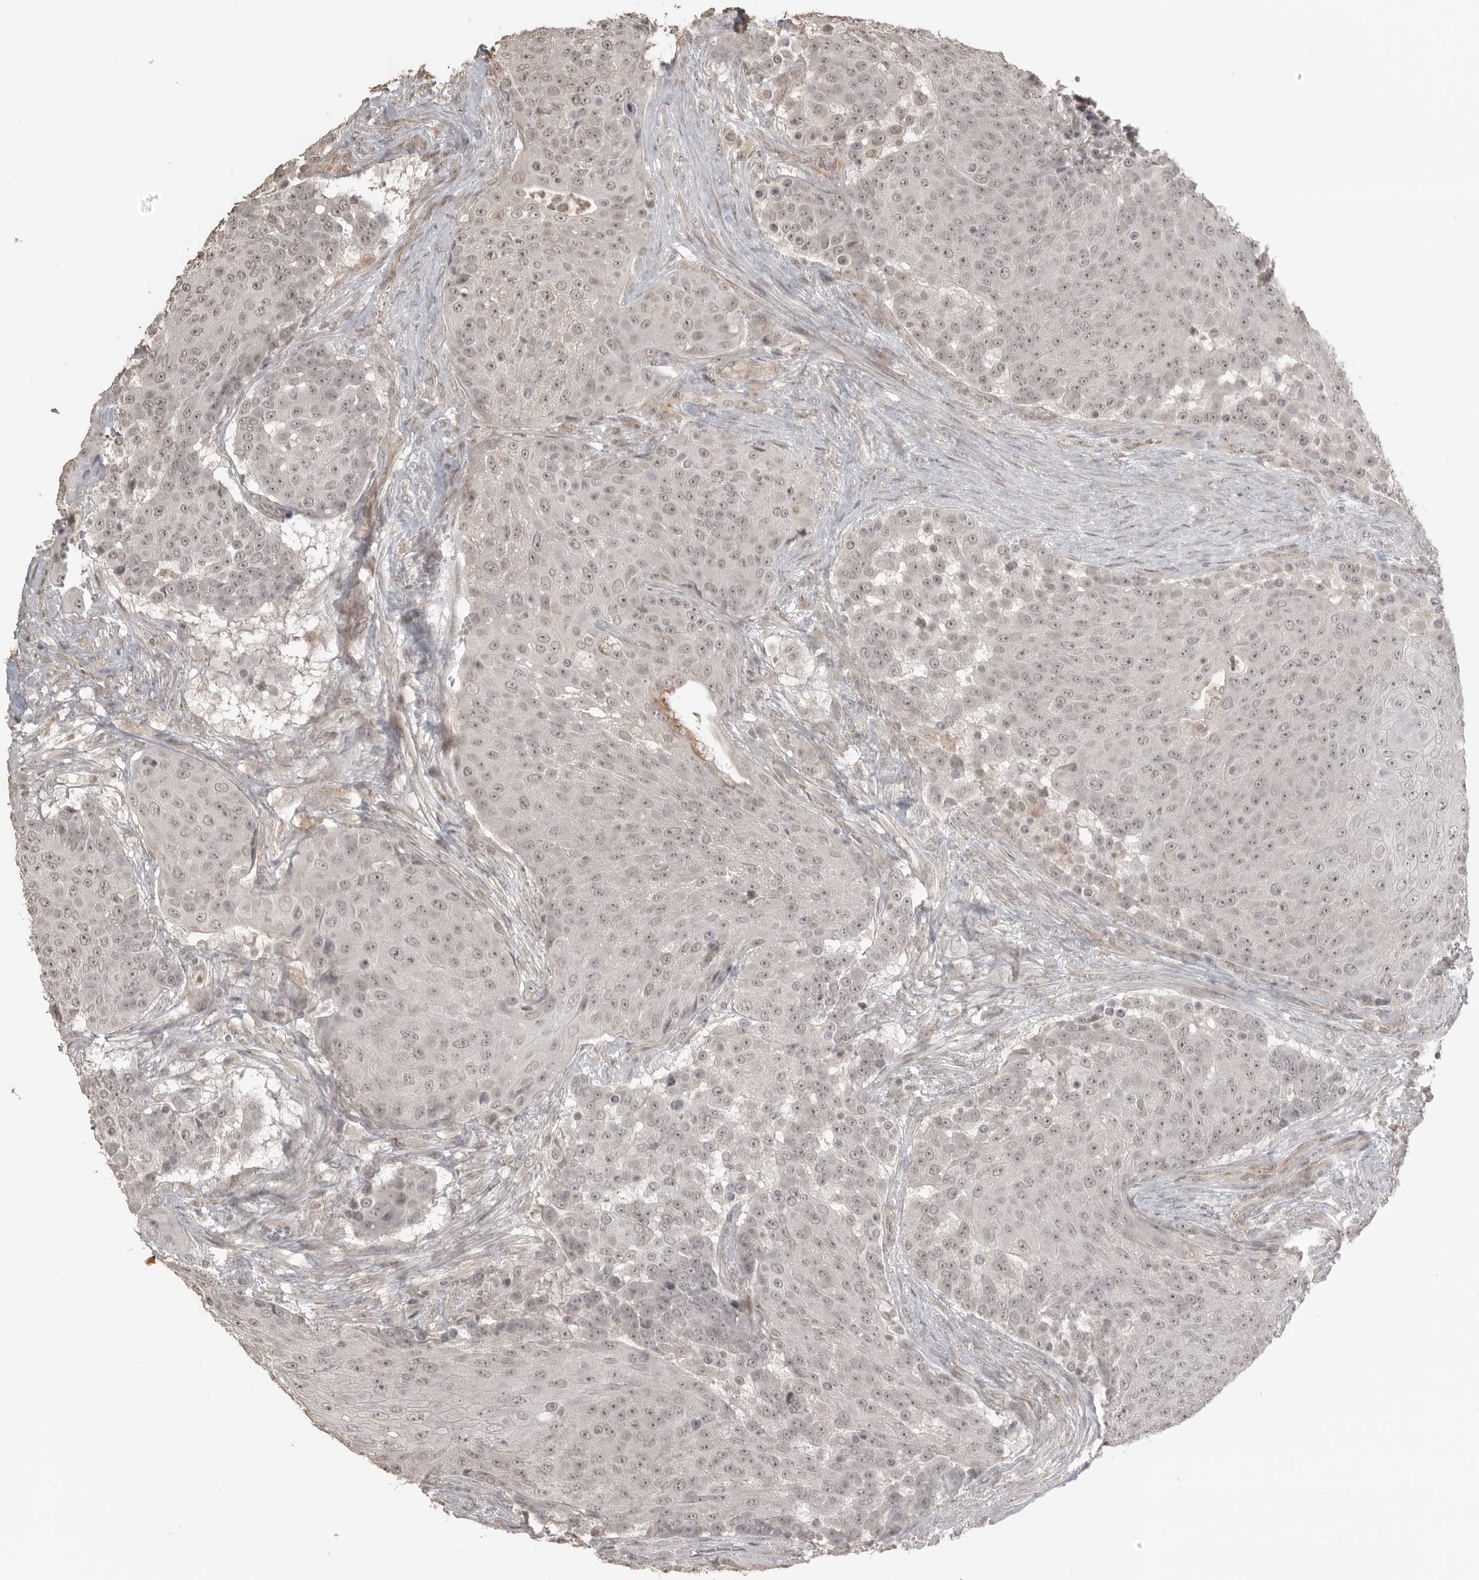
{"staining": {"intensity": "weak", "quantity": "25%-75%", "location": "nuclear"}, "tissue": "urothelial cancer", "cell_type": "Tumor cells", "image_type": "cancer", "snomed": [{"axis": "morphology", "description": "Urothelial carcinoma, High grade"}, {"axis": "topography", "description": "Urinary bladder"}], "caption": "Urothelial cancer stained with IHC displays weak nuclear positivity in approximately 25%-75% of tumor cells.", "gene": "SMG8", "patient": {"sex": "female", "age": 63}}